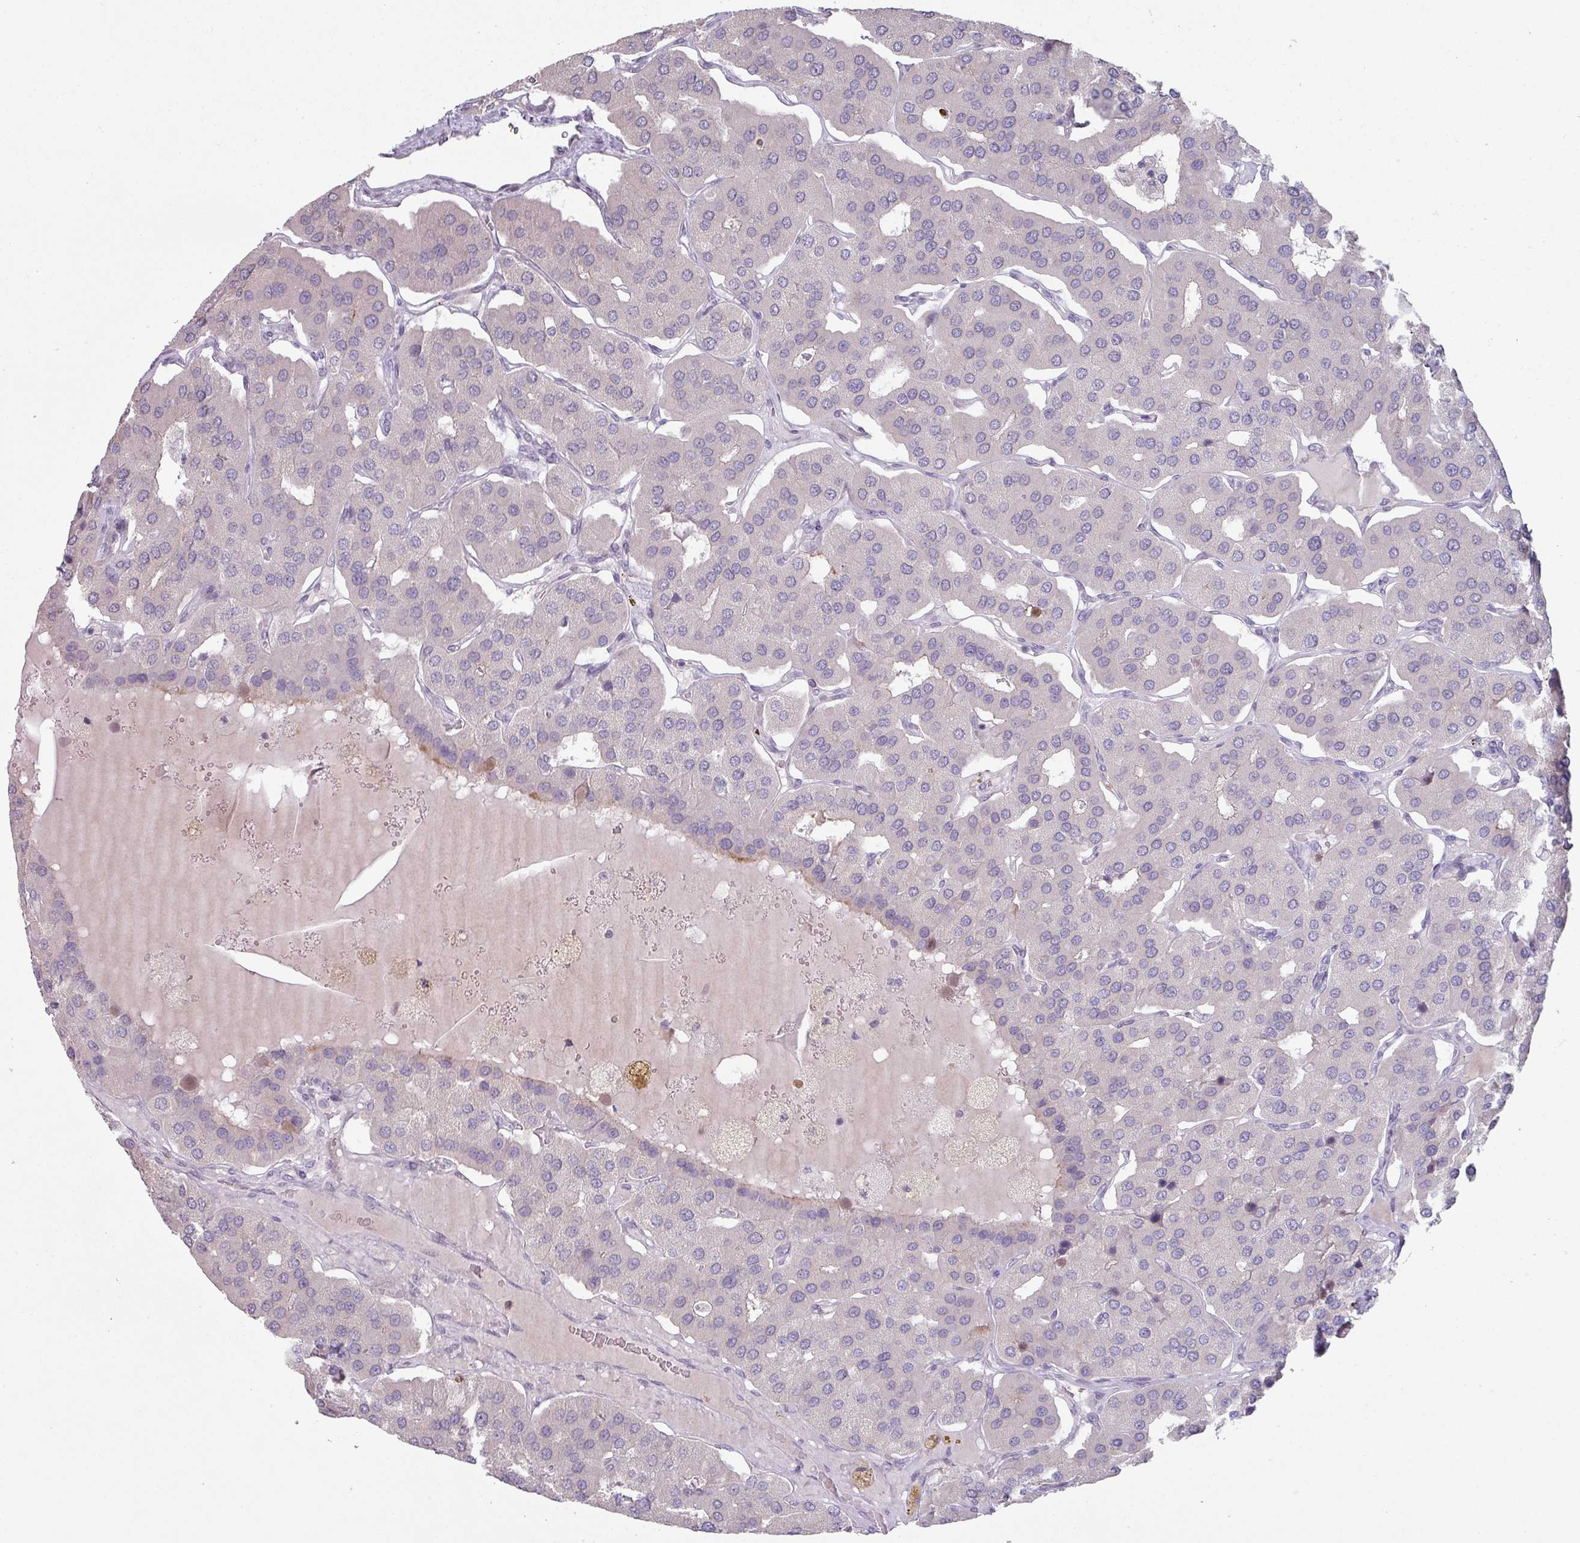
{"staining": {"intensity": "negative", "quantity": "none", "location": "none"}, "tissue": "parathyroid gland", "cell_type": "Glandular cells", "image_type": "normal", "snomed": [{"axis": "morphology", "description": "Normal tissue, NOS"}, {"axis": "morphology", "description": "Adenoma, NOS"}, {"axis": "topography", "description": "Parathyroid gland"}], "caption": "Immunohistochemical staining of benign parathyroid gland shows no significant positivity in glandular cells.", "gene": "MAGEC3", "patient": {"sex": "female", "age": 86}}